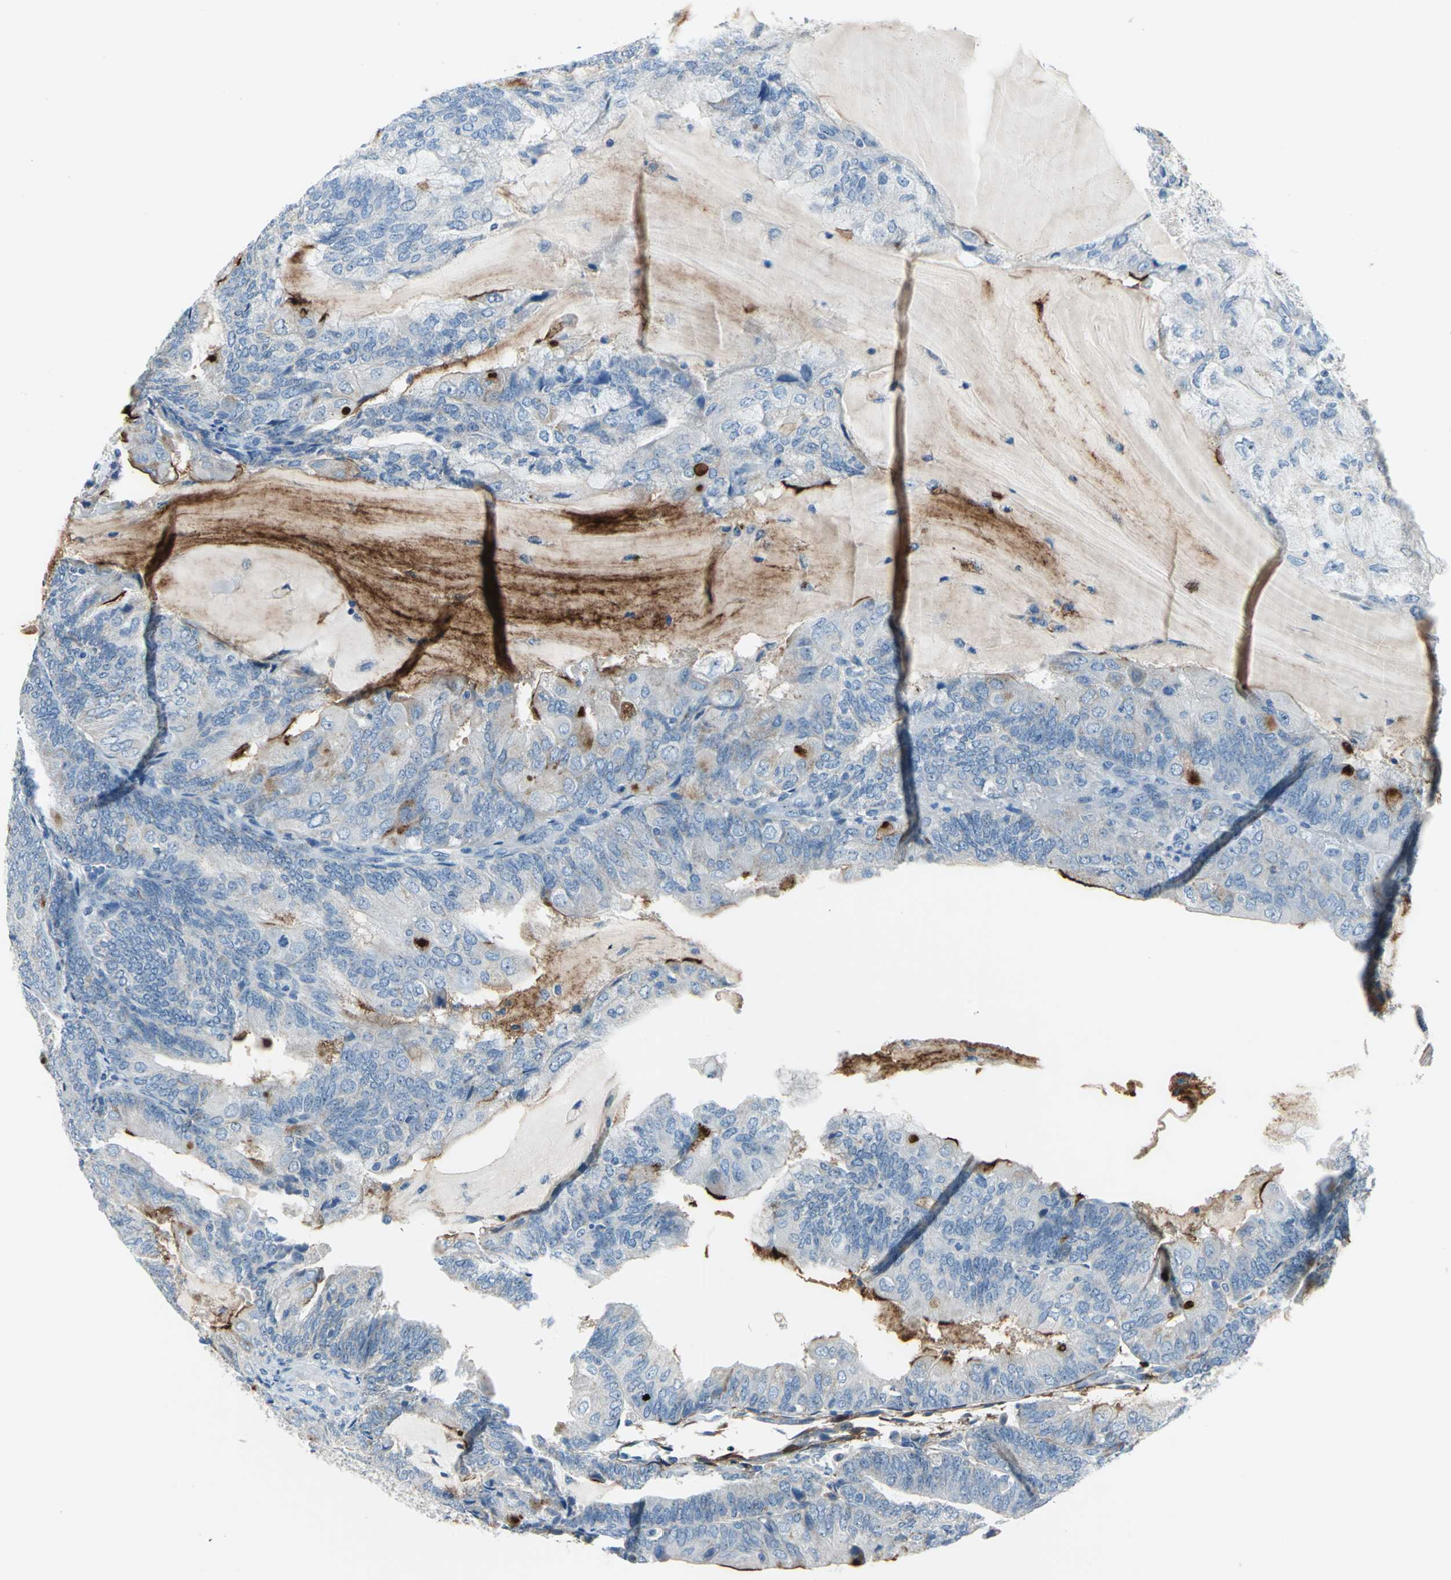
{"staining": {"intensity": "moderate", "quantity": "<25%", "location": "cytoplasmic/membranous"}, "tissue": "endometrial cancer", "cell_type": "Tumor cells", "image_type": "cancer", "snomed": [{"axis": "morphology", "description": "Adenocarcinoma, NOS"}, {"axis": "topography", "description": "Endometrium"}], "caption": "High-power microscopy captured an immunohistochemistry histopathology image of endometrial cancer, revealing moderate cytoplasmic/membranous staining in approximately <25% of tumor cells. (DAB (3,3'-diaminobenzidine) IHC with brightfield microscopy, high magnification).", "gene": "MUC4", "patient": {"sex": "female", "age": 81}}